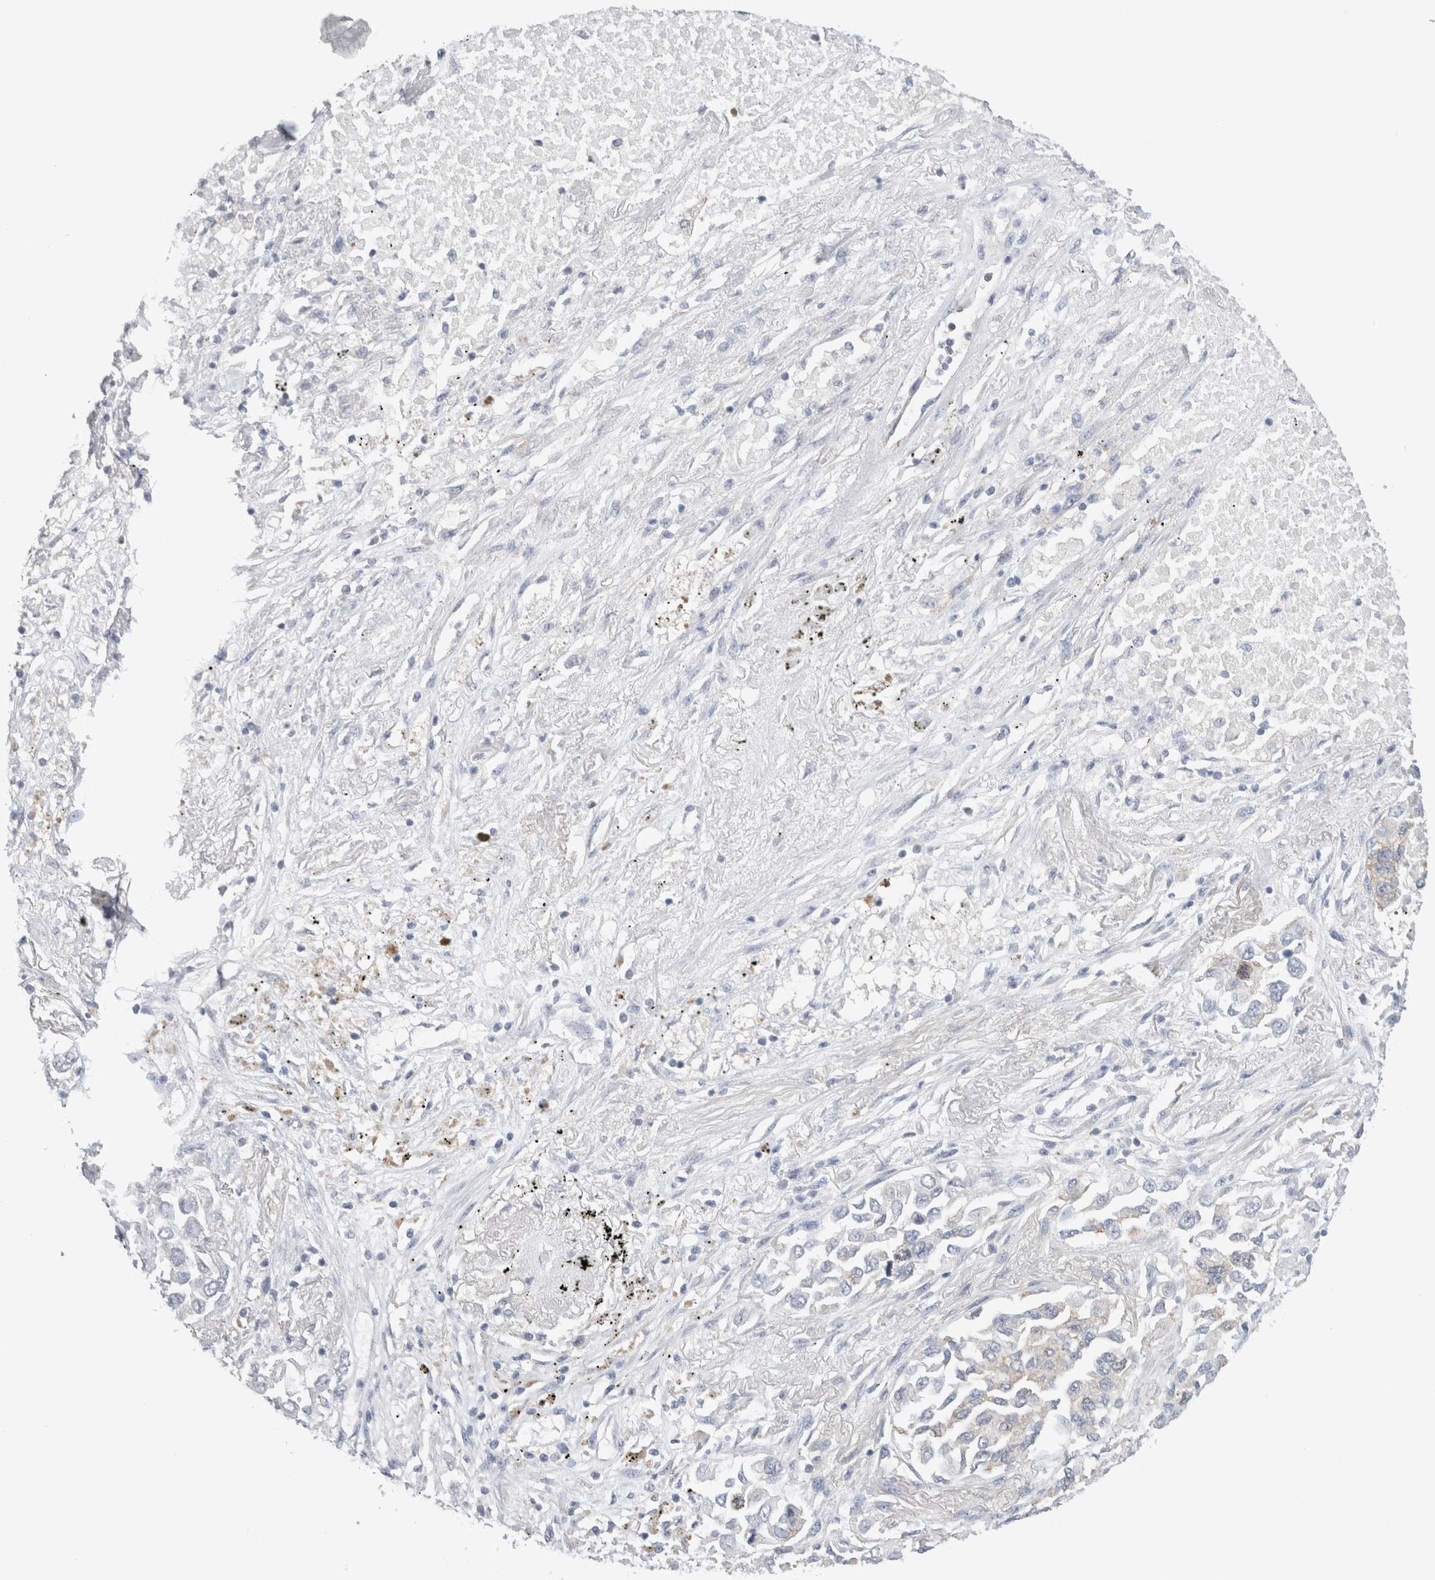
{"staining": {"intensity": "weak", "quantity": "<25%", "location": "cytoplasmic/membranous"}, "tissue": "lung cancer", "cell_type": "Tumor cells", "image_type": "cancer", "snomed": [{"axis": "morphology", "description": "Inflammation, NOS"}, {"axis": "morphology", "description": "Adenocarcinoma, NOS"}, {"axis": "topography", "description": "Lung"}], "caption": "Immunohistochemistry (IHC) micrograph of neoplastic tissue: human lung adenocarcinoma stained with DAB exhibits no significant protein staining in tumor cells.", "gene": "ZNF23", "patient": {"sex": "male", "age": 63}}